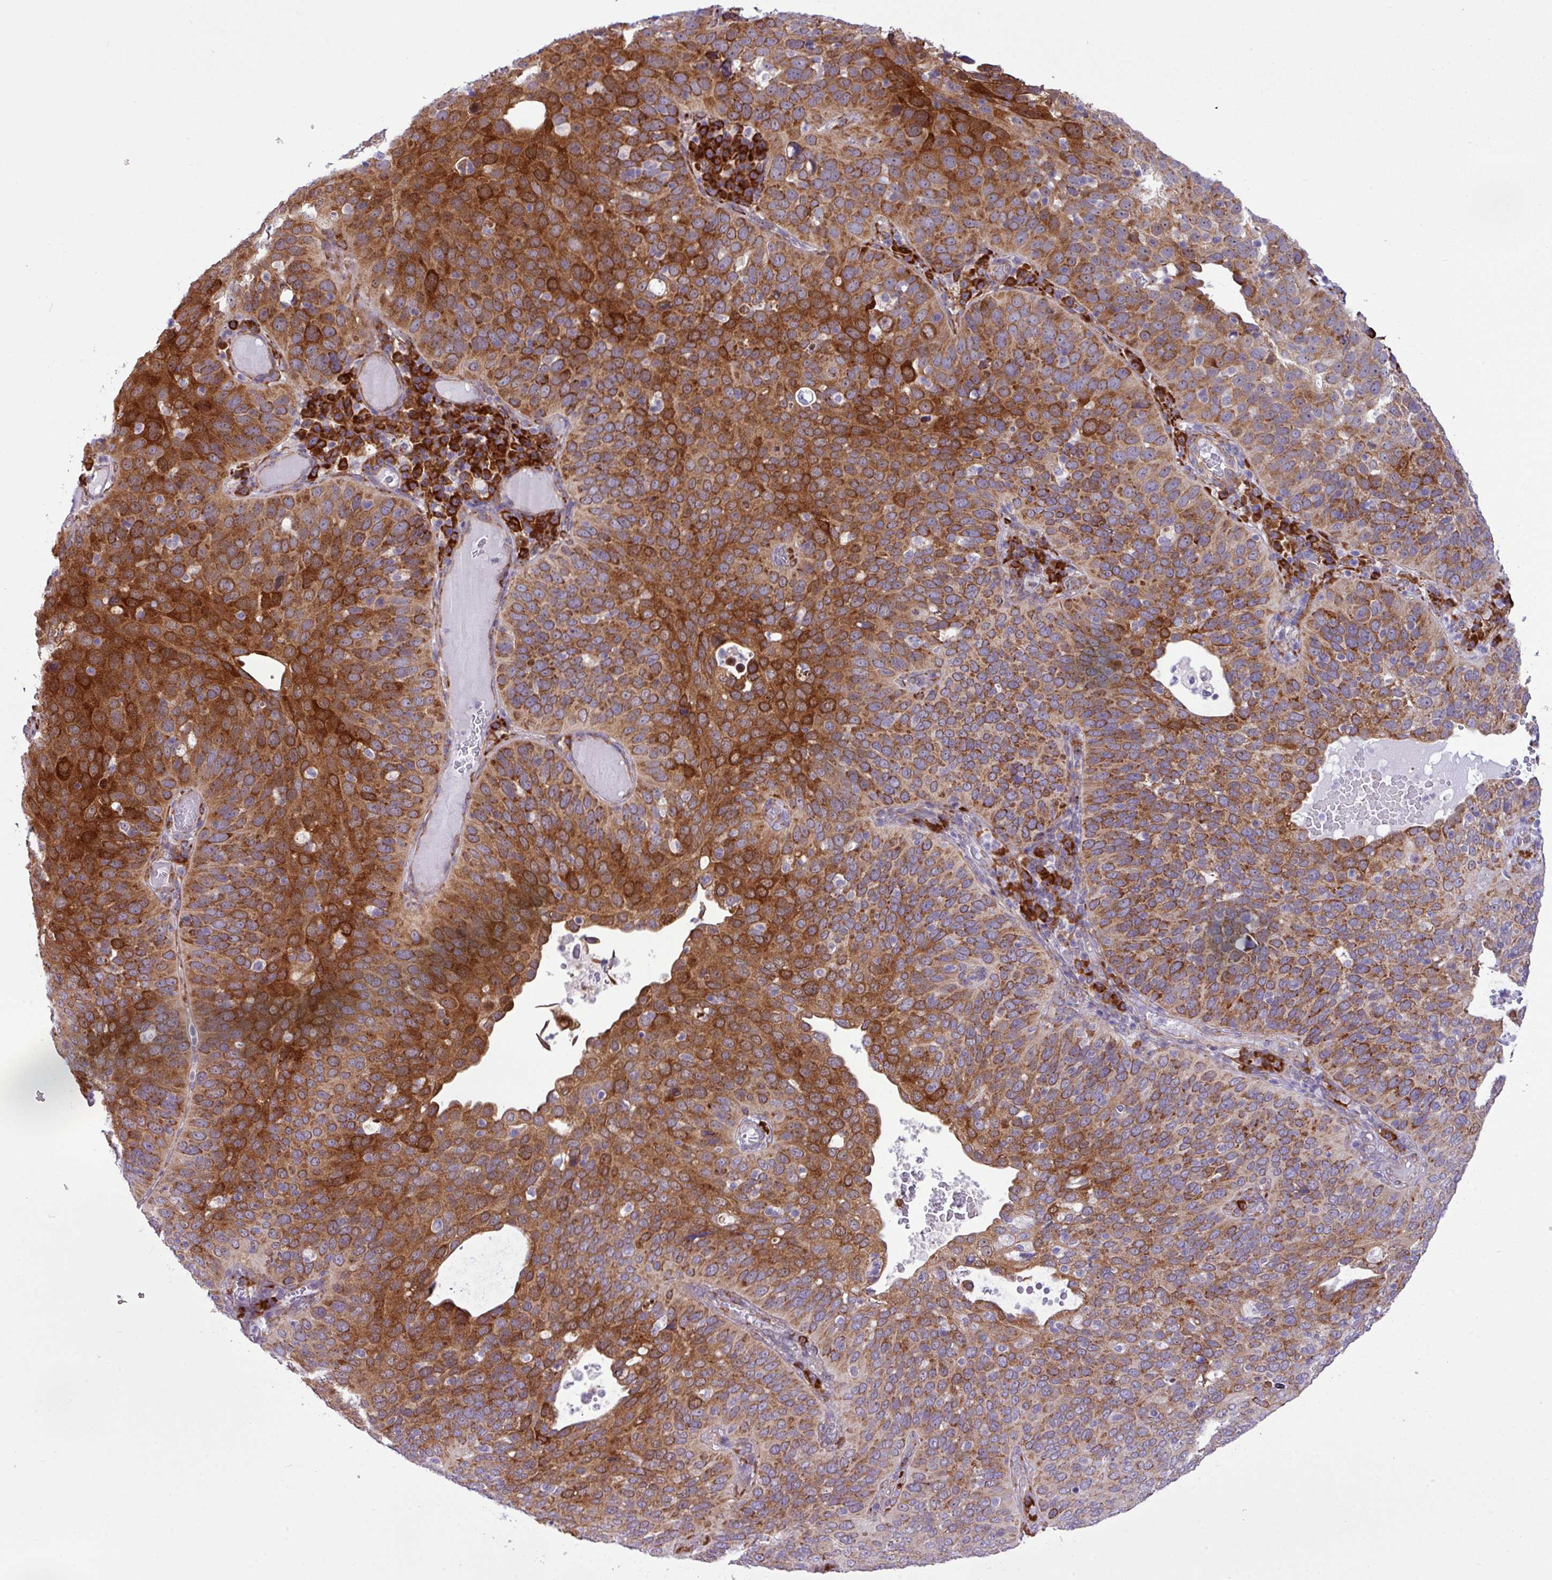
{"staining": {"intensity": "strong", "quantity": "25%-75%", "location": "cytoplasmic/membranous"}, "tissue": "cervical cancer", "cell_type": "Tumor cells", "image_type": "cancer", "snomed": [{"axis": "morphology", "description": "Squamous cell carcinoma, NOS"}, {"axis": "topography", "description": "Cervix"}], "caption": "Immunohistochemistry (IHC) of human cervical squamous cell carcinoma exhibits high levels of strong cytoplasmic/membranous positivity in approximately 25%-75% of tumor cells.", "gene": "CFAP97", "patient": {"sex": "female", "age": 36}}